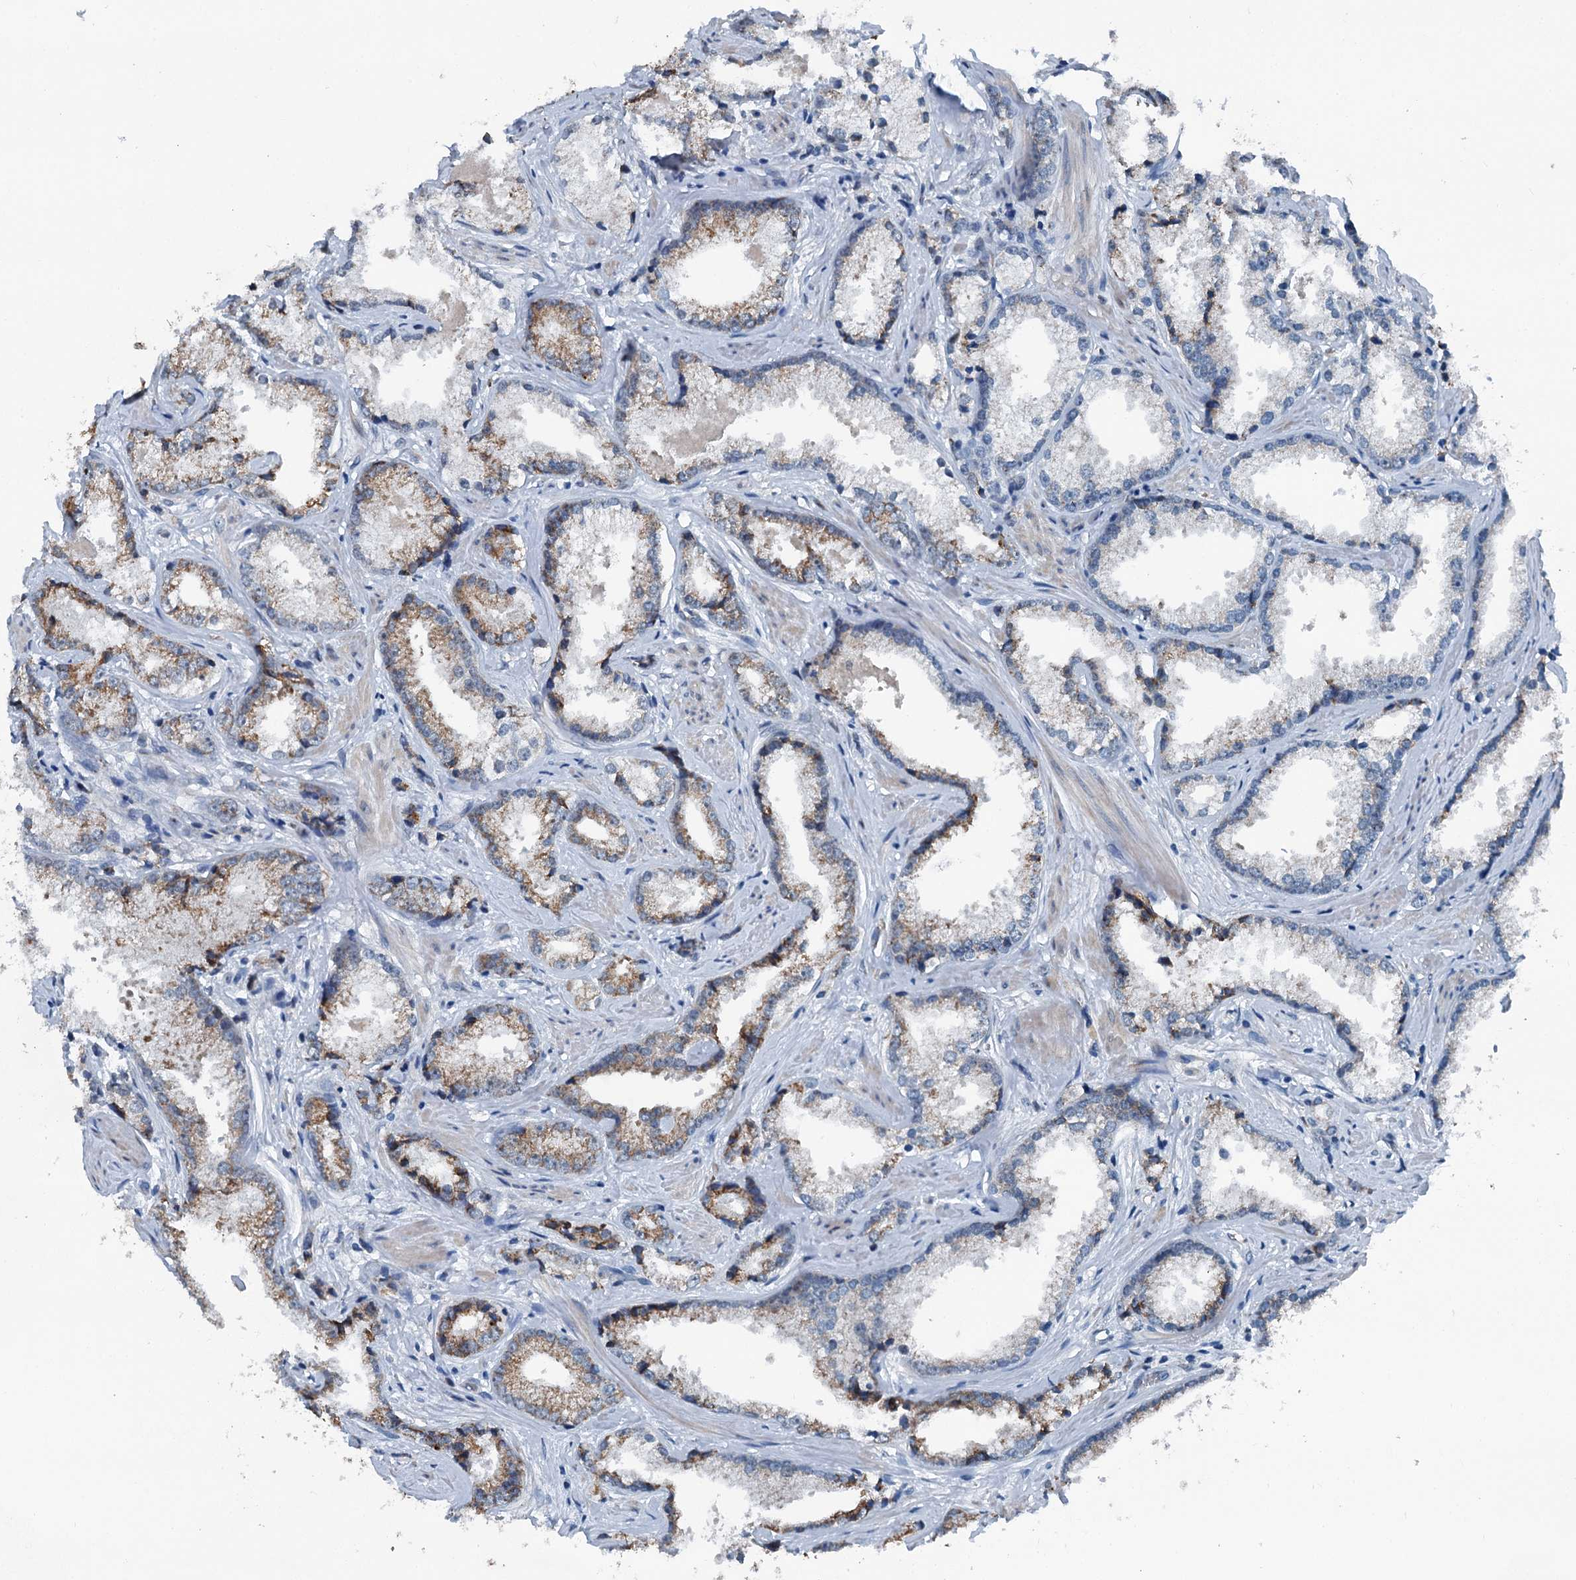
{"staining": {"intensity": "strong", "quantity": "25%-75%", "location": "cytoplasmic/membranous"}, "tissue": "prostate cancer", "cell_type": "Tumor cells", "image_type": "cancer", "snomed": [{"axis": "morphology", "description": "Adenocarcinoma, High grade"}, {"axis": "topography", "description": "Prostate"}], "caption": "Prostate adenocarcinoma (high-grade) was stained to show a protein in brown. There is high levels of strong cytoplasmic/membranous staining in approximately 25%-75% of tumor cells.", "gene": "TRPT1", "patient": {"sex": "male", "age": 66}}